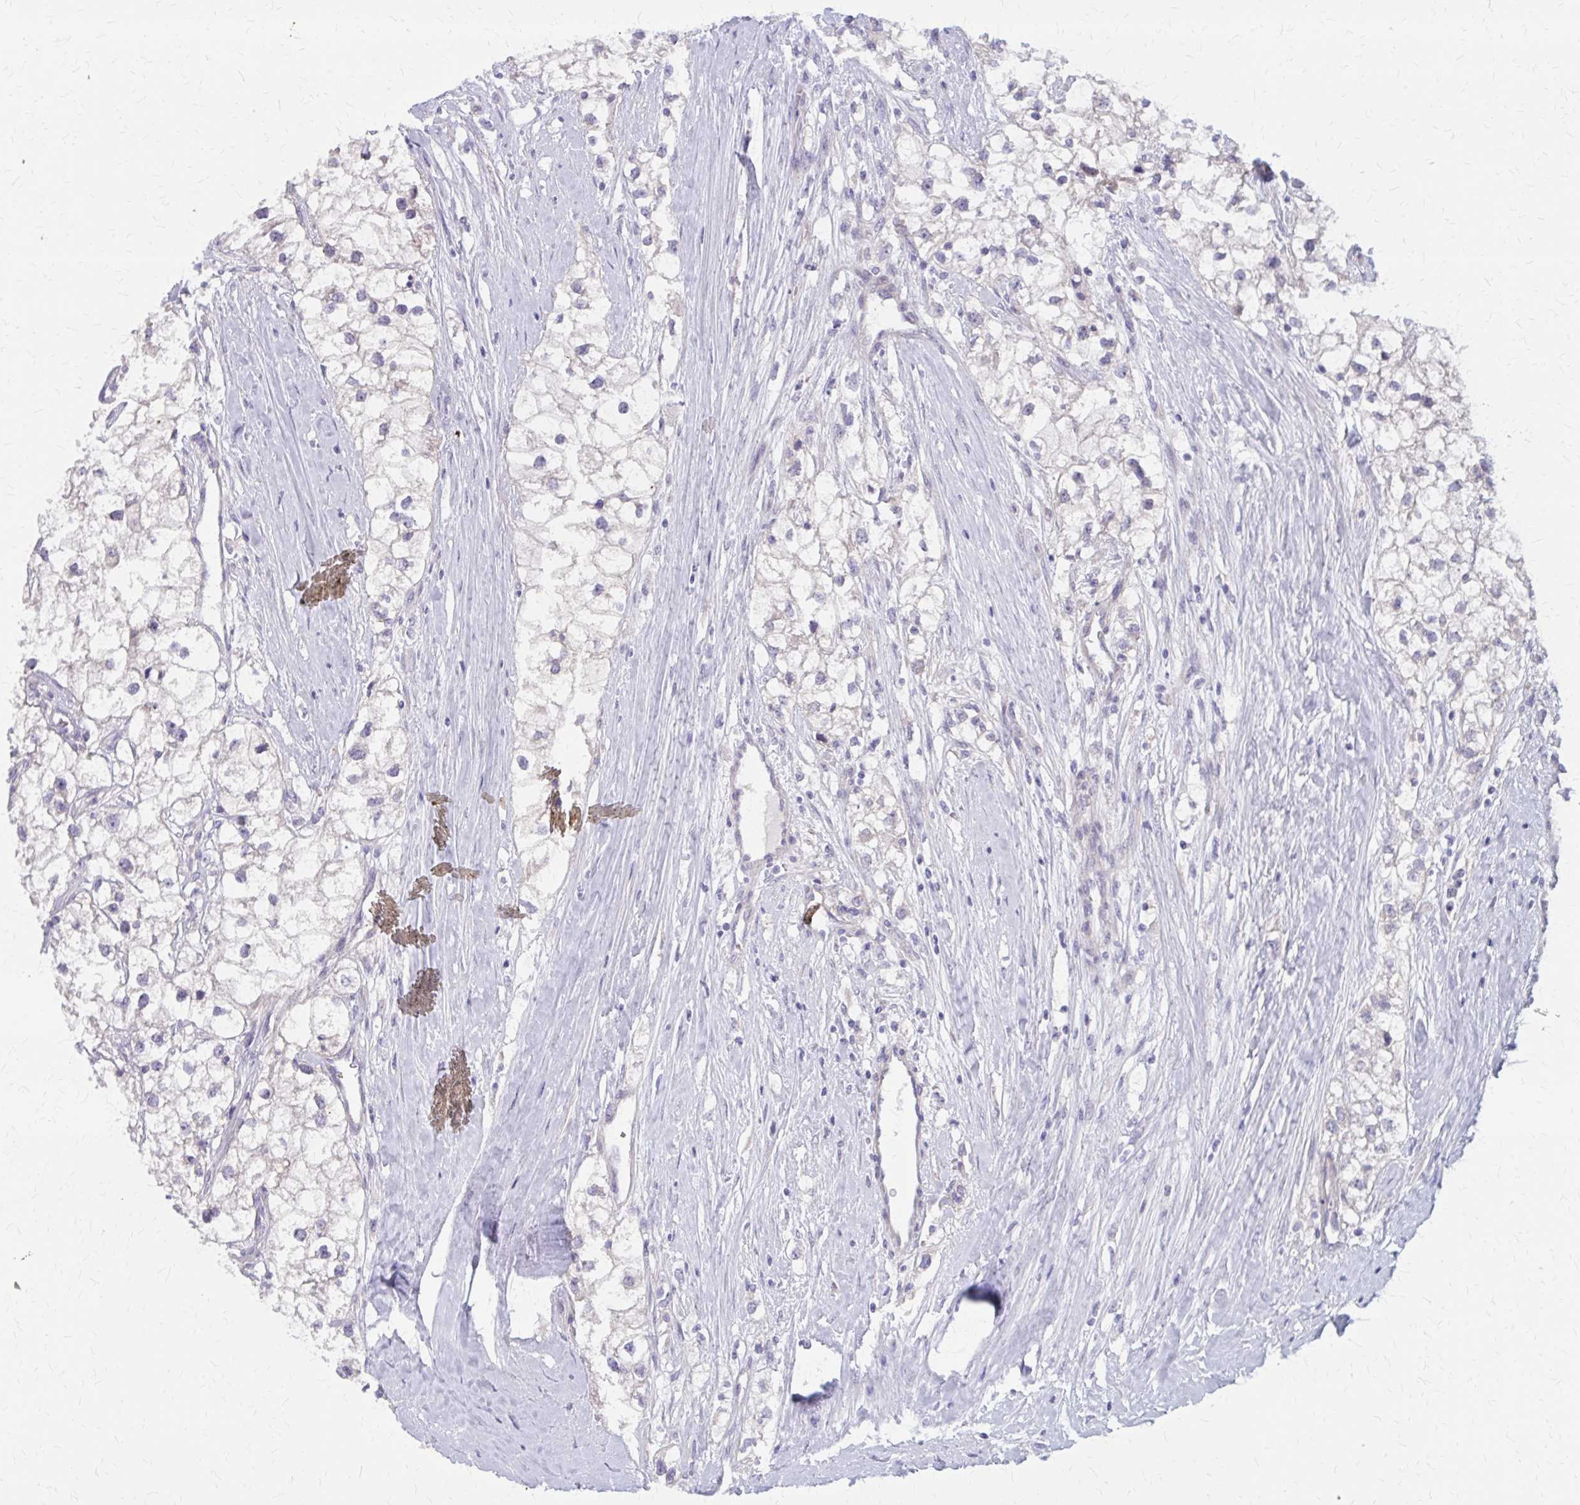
{"staining": {"intensity": "negative", "quantity": "none", "location": "none"}, "tissue": "renal cancer", "cell_type": "Tumor cells", "image_type": "cancer", "snomed": [{"axis": "morphology", "description": "Adenocarcinoma, NOS"}, {"axis": "topography", "description": "Kidney"}], "caption": "IHC histopathology image of neoplastic tissue: human renal cancer (adenocarcinoma) stained with DAB (3,3'-diaminobenzidine) displays no significant protein expression in tumor cells. (Immunohistochemistry, brightfield microscopy, high magnification).", "gene": "GLYATL2", "patient": {"sex": "male", "age": 59}}